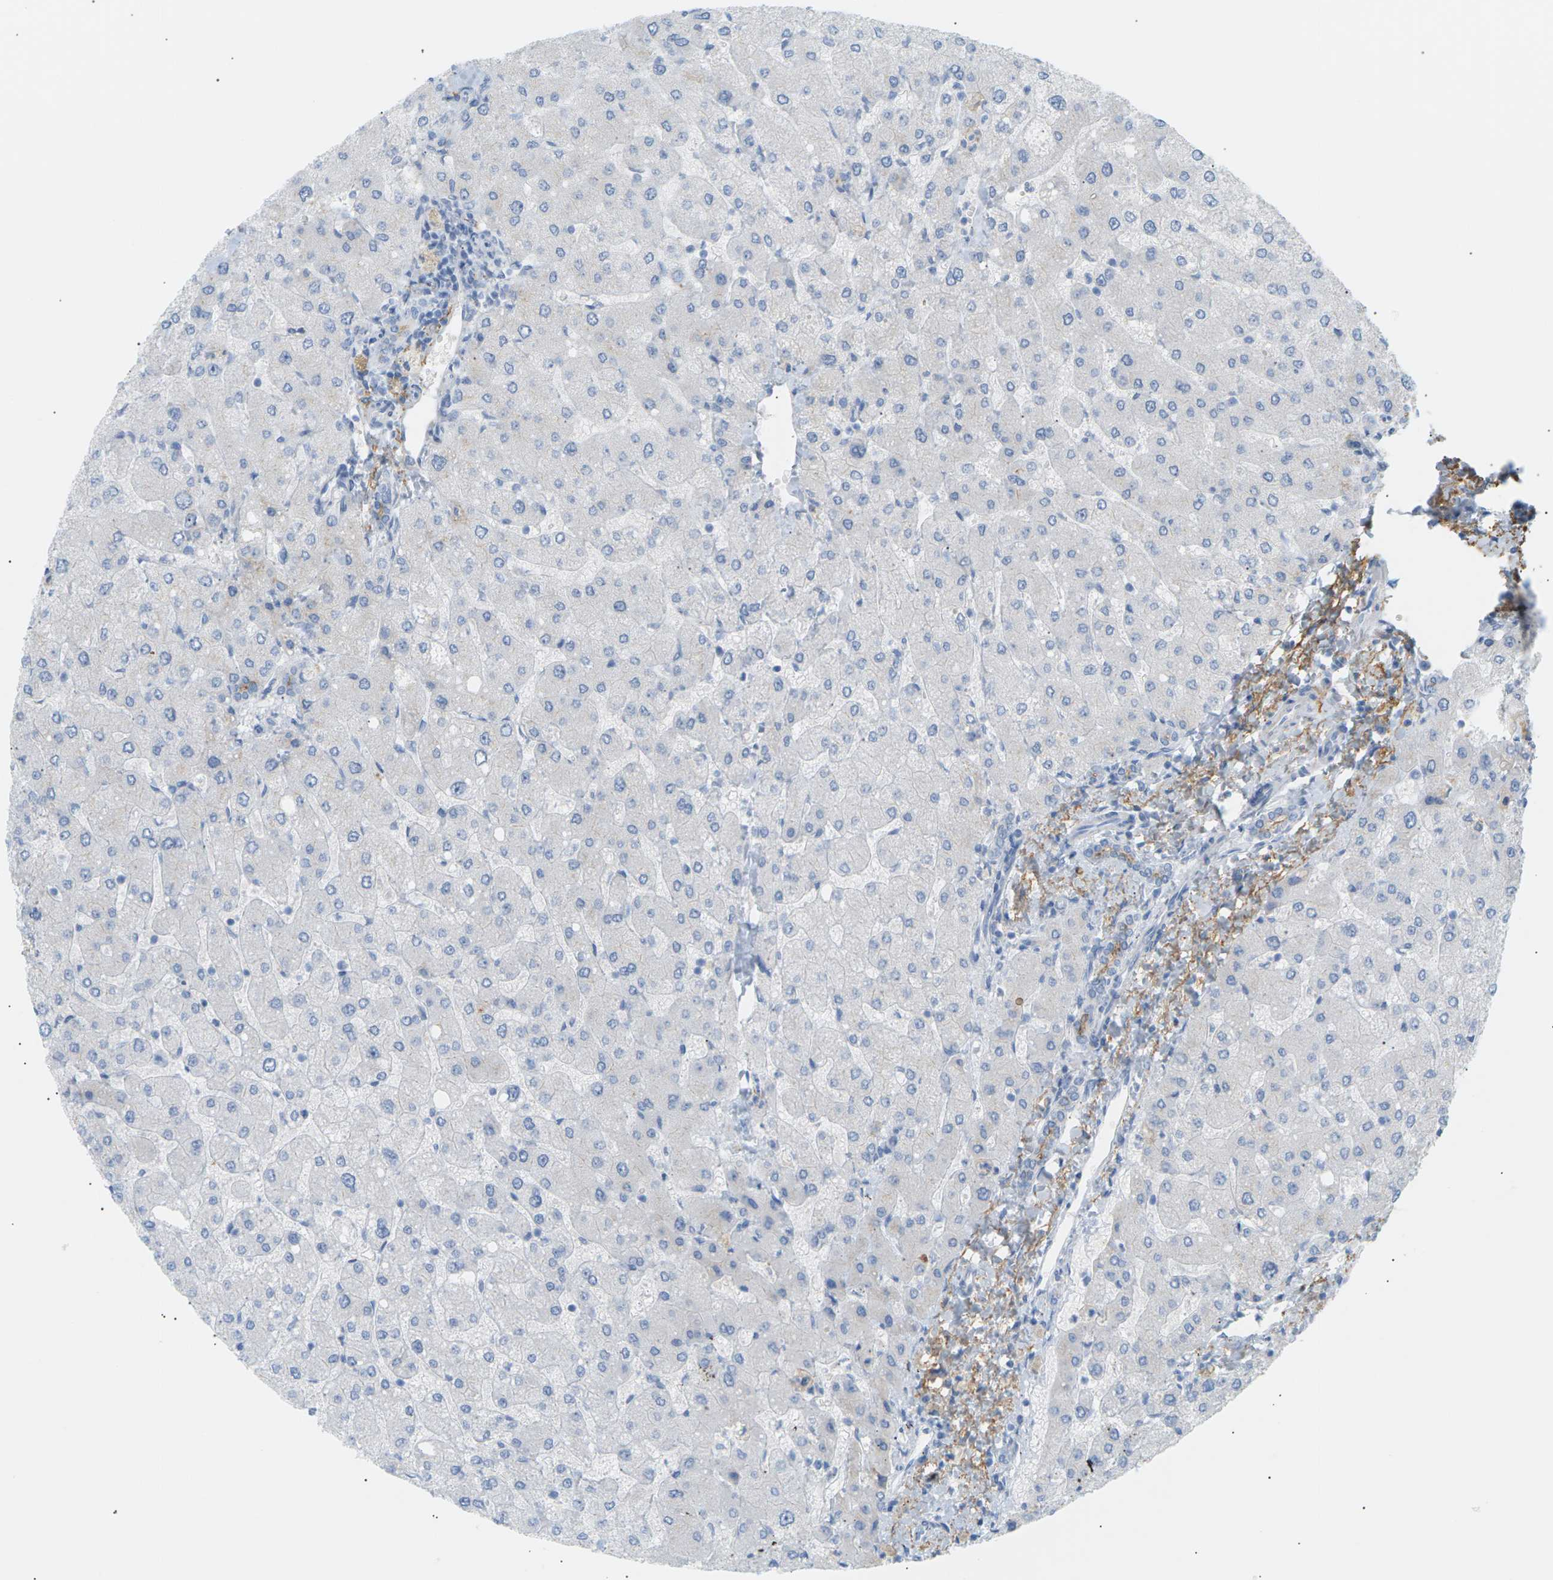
{"staining": {"intensity": "negative", "quantity": "none", "location": "none"}, "tissue": "liver", "cell_type": "Cholangiocytes", "image_type": "normal", "snomed": [{"axis": "morphology", "description": "Normal tissue, NOS"}, {"axis": "topography", "description": "Liver"}], "caption": "IHC micrograph of unremarkable liver: liver stained with DAB exhibits no significant protein positivity in cholangiocytes.", "gene": "CLU", "patient": {"sex": "male", "age": 55}}